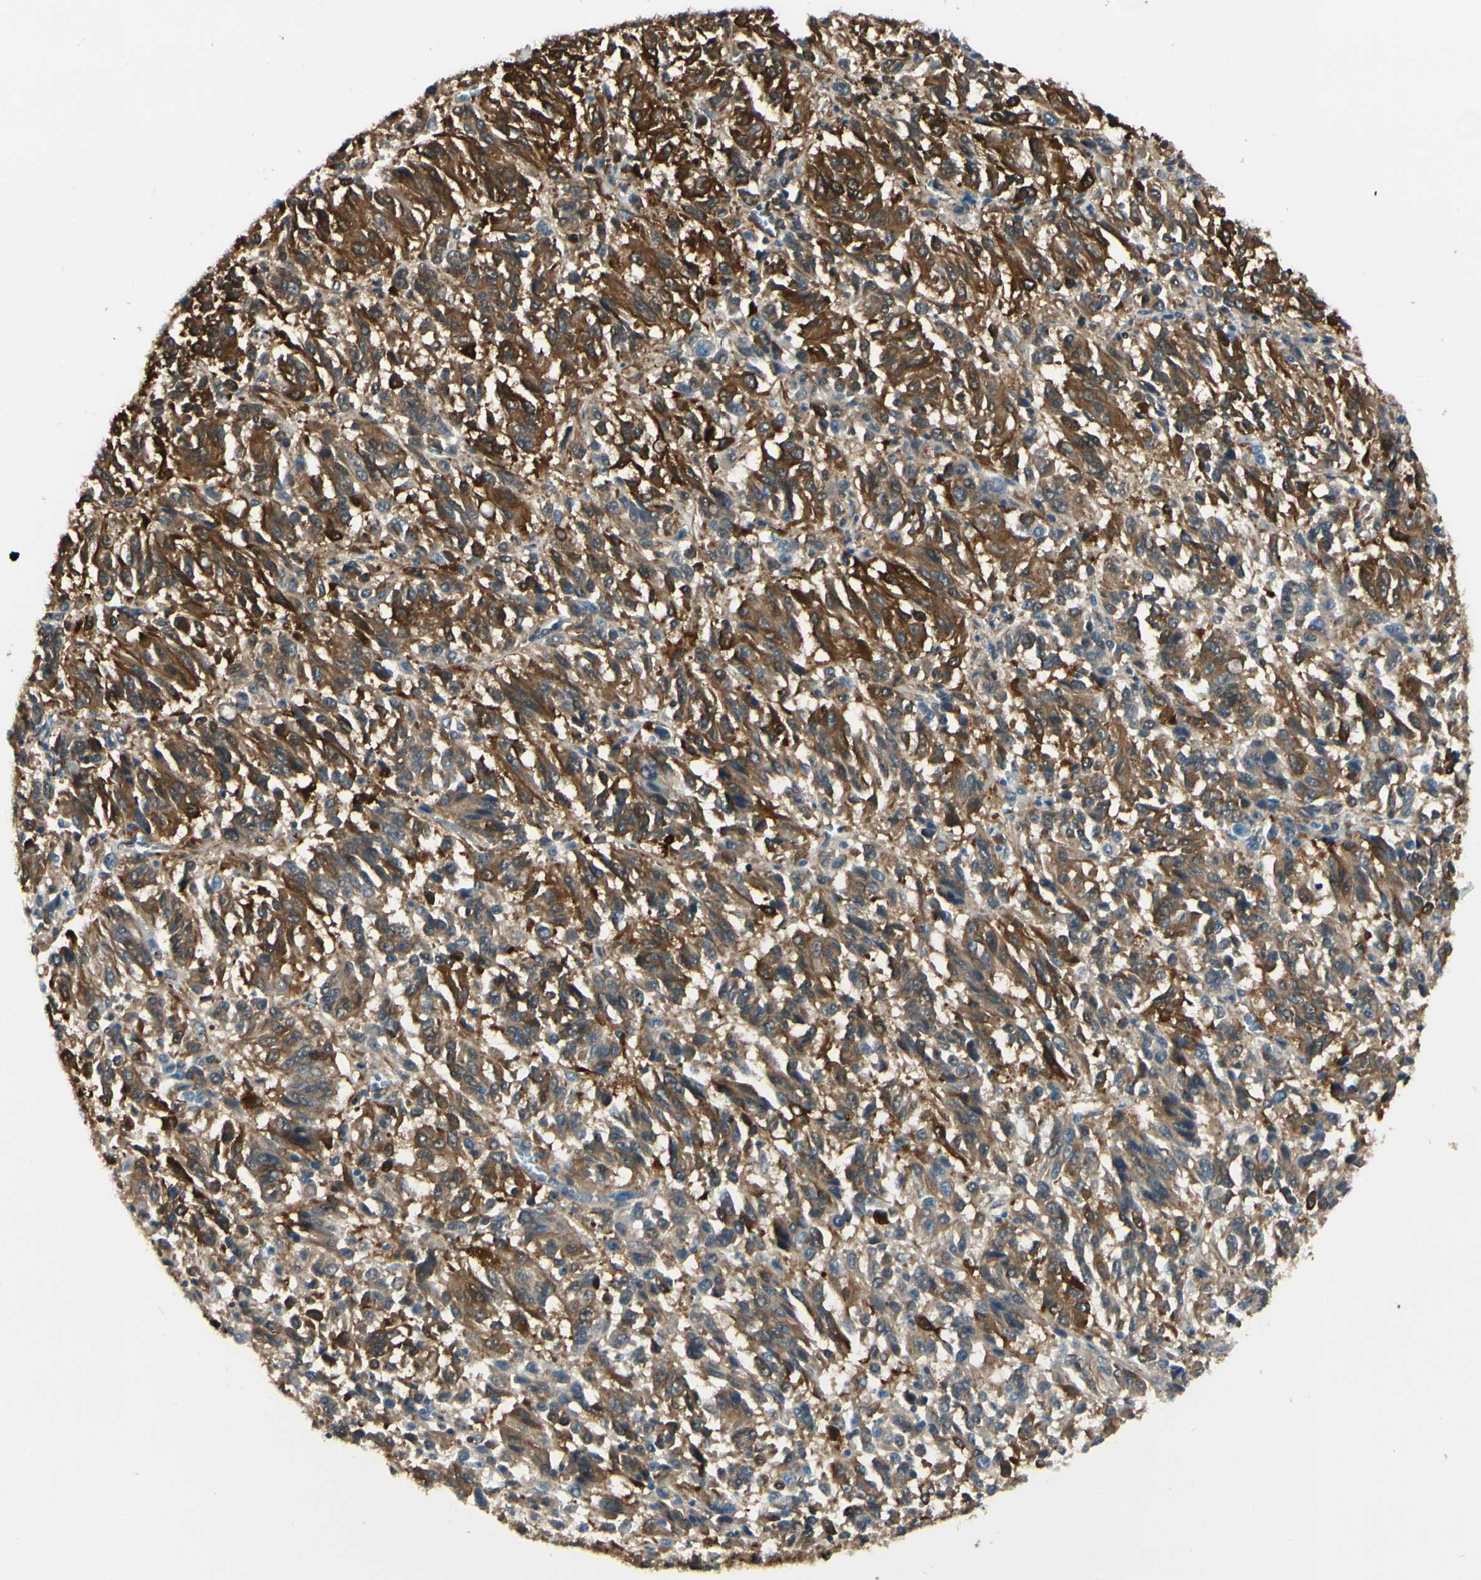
{"staining": {"intensity": "strong", "quantity": ">75%", "location": "cytoplasmic/membranous"}, "tissue": "melanoma", "cell_type": "Tumor cells", "image_type": "cancer", "snomed": [{"axis": "morphology", "description": "Malignant melanoma, Metastatic site"}, {"axis": "topography", "description": "Lung"}], "caption": "Immunohistochemical staining of human melanoma exhibits strong cytoplasmic/membranous protein positivity in about >75% of tumor cells.", "gene": "FTH1", "patient": {"sex": "male", "age": 64}}